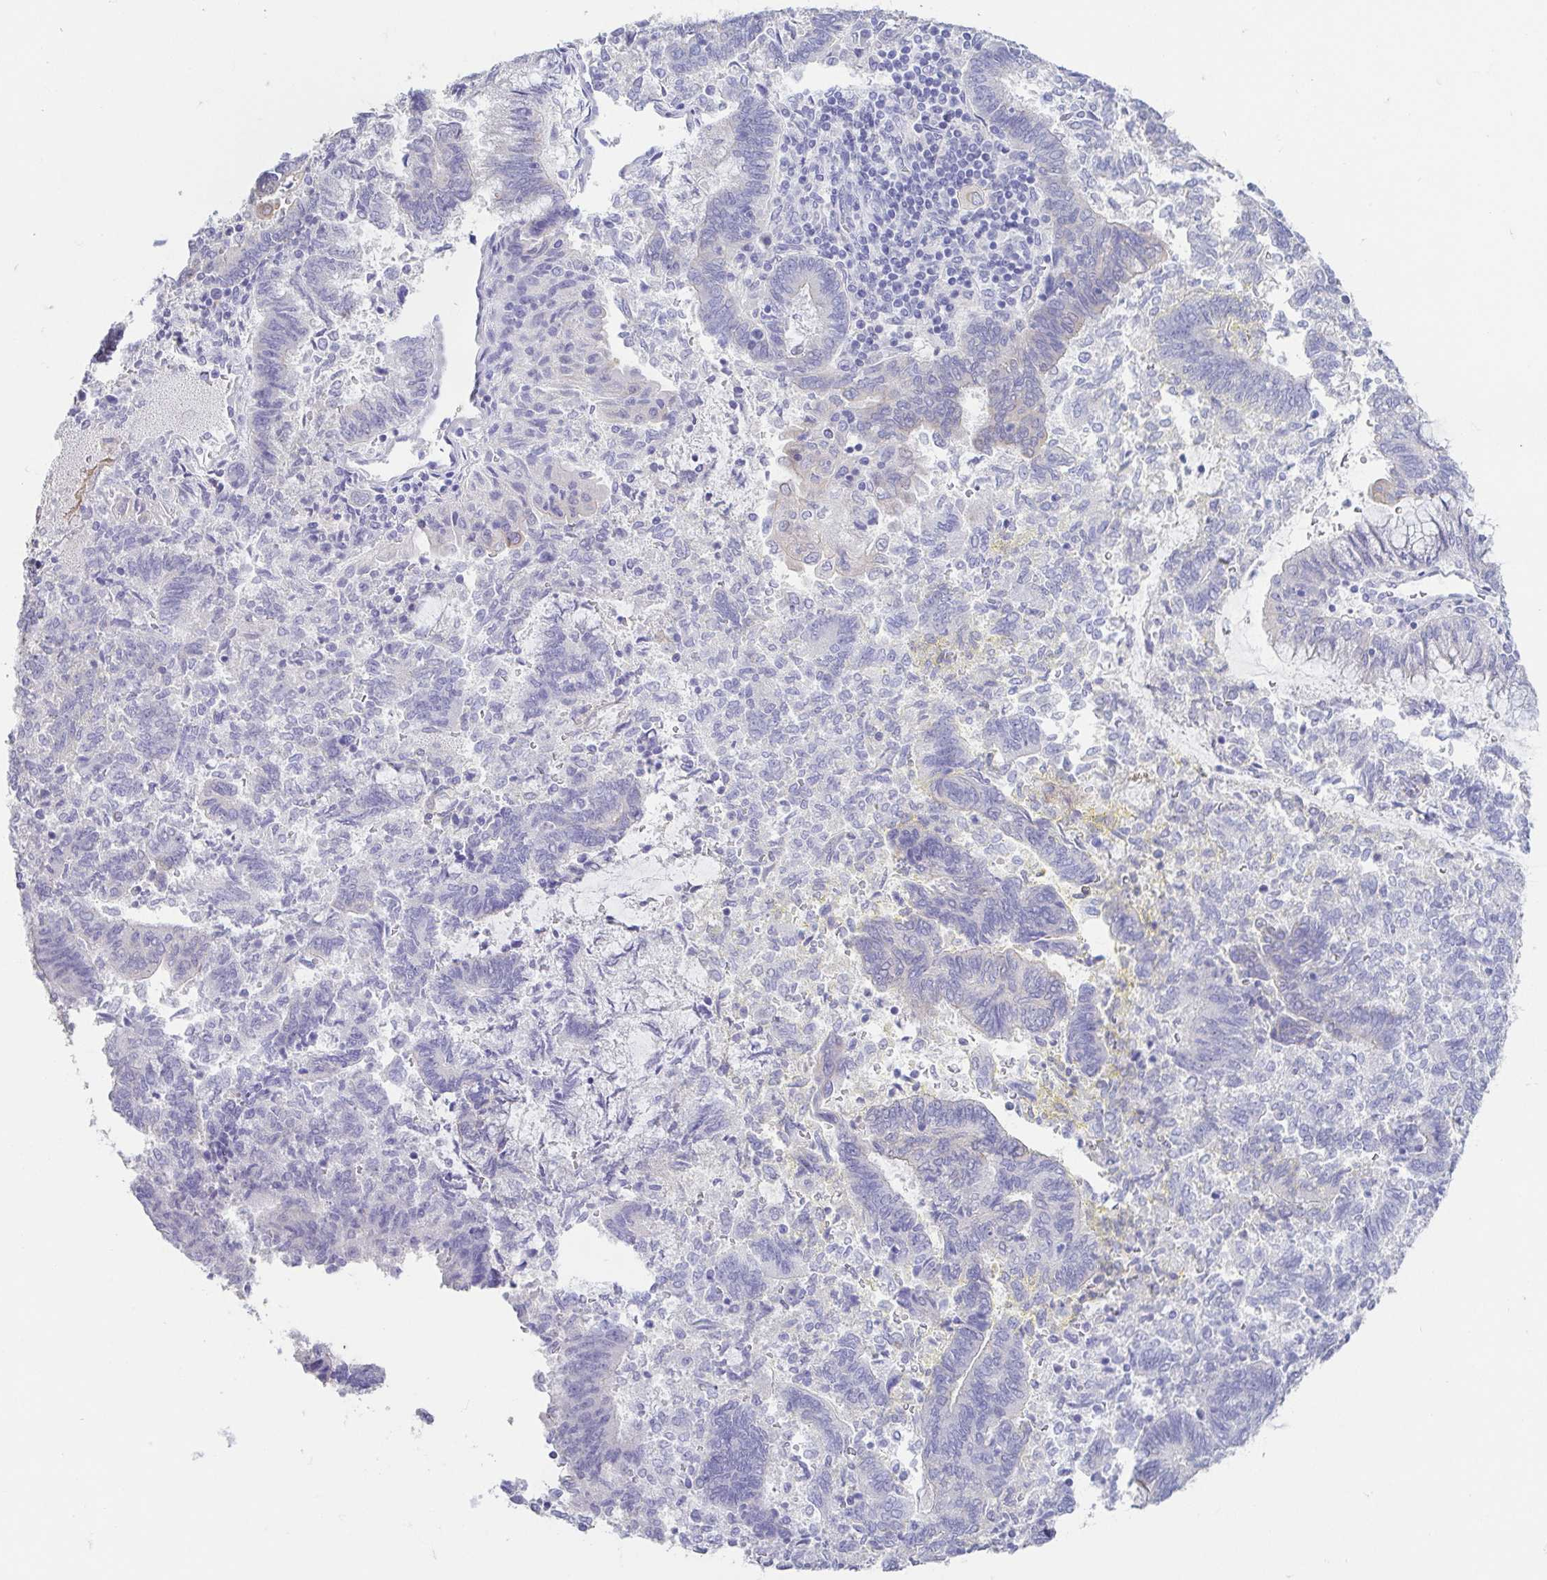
{"staining": {"intensity": "negative", "quantity": "none", "location": "none"}, "tissue": "endometrial cancer", "cell_type": "Tumor cells", "image_type": "cancer", "snomed": [{"axis": "morphology", "description": "Adenocarcinoma, NOS"}, {"axis": "topography", "description": "Endometrium"}], "caption": "IHC image of endometrial cancer (adenocarcinoma) stained for a protein (brown), which displays no staining in tumor cells.", "gene": "FABP3", "patient": {"sex": "female", "age": 65}}